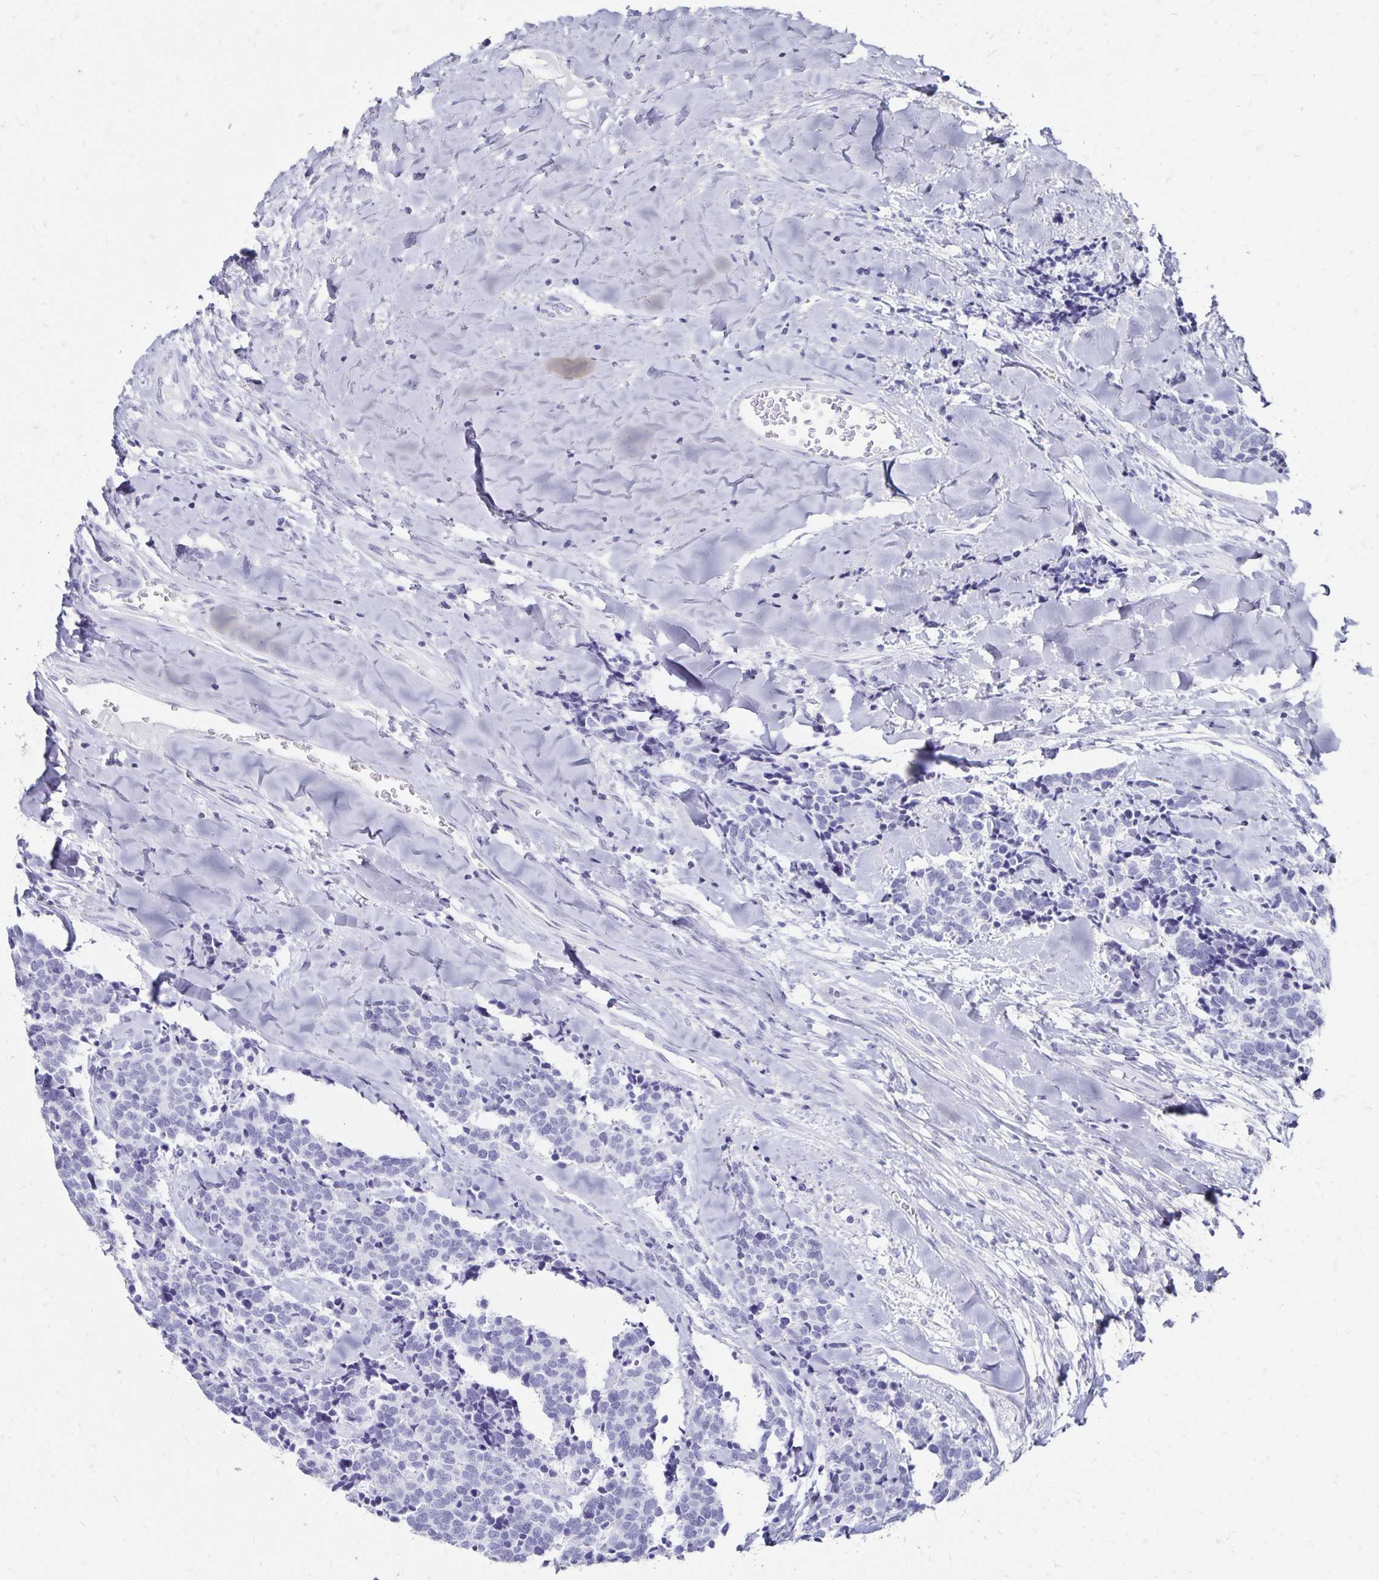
{"staining": {"intensity": "negative", "quantity": "none", "location": "none"}, "tissue": "carcinoid", "cell_type": "Tumor cells", "image_type": "cancer", "snomed": [{"axis": "morphology", "description": "Carcinoid, malignant, NOS"}, {"axis": "topography", "description": "Skin"}], "caption": "IHC micrograph of neoplastic tissue: human carcinoid (malignant) stained with DAB demonstrates no significant protein staining in tumor cells.", "gene": "GIP", "patient": {"sex": "female", "age": 79}}